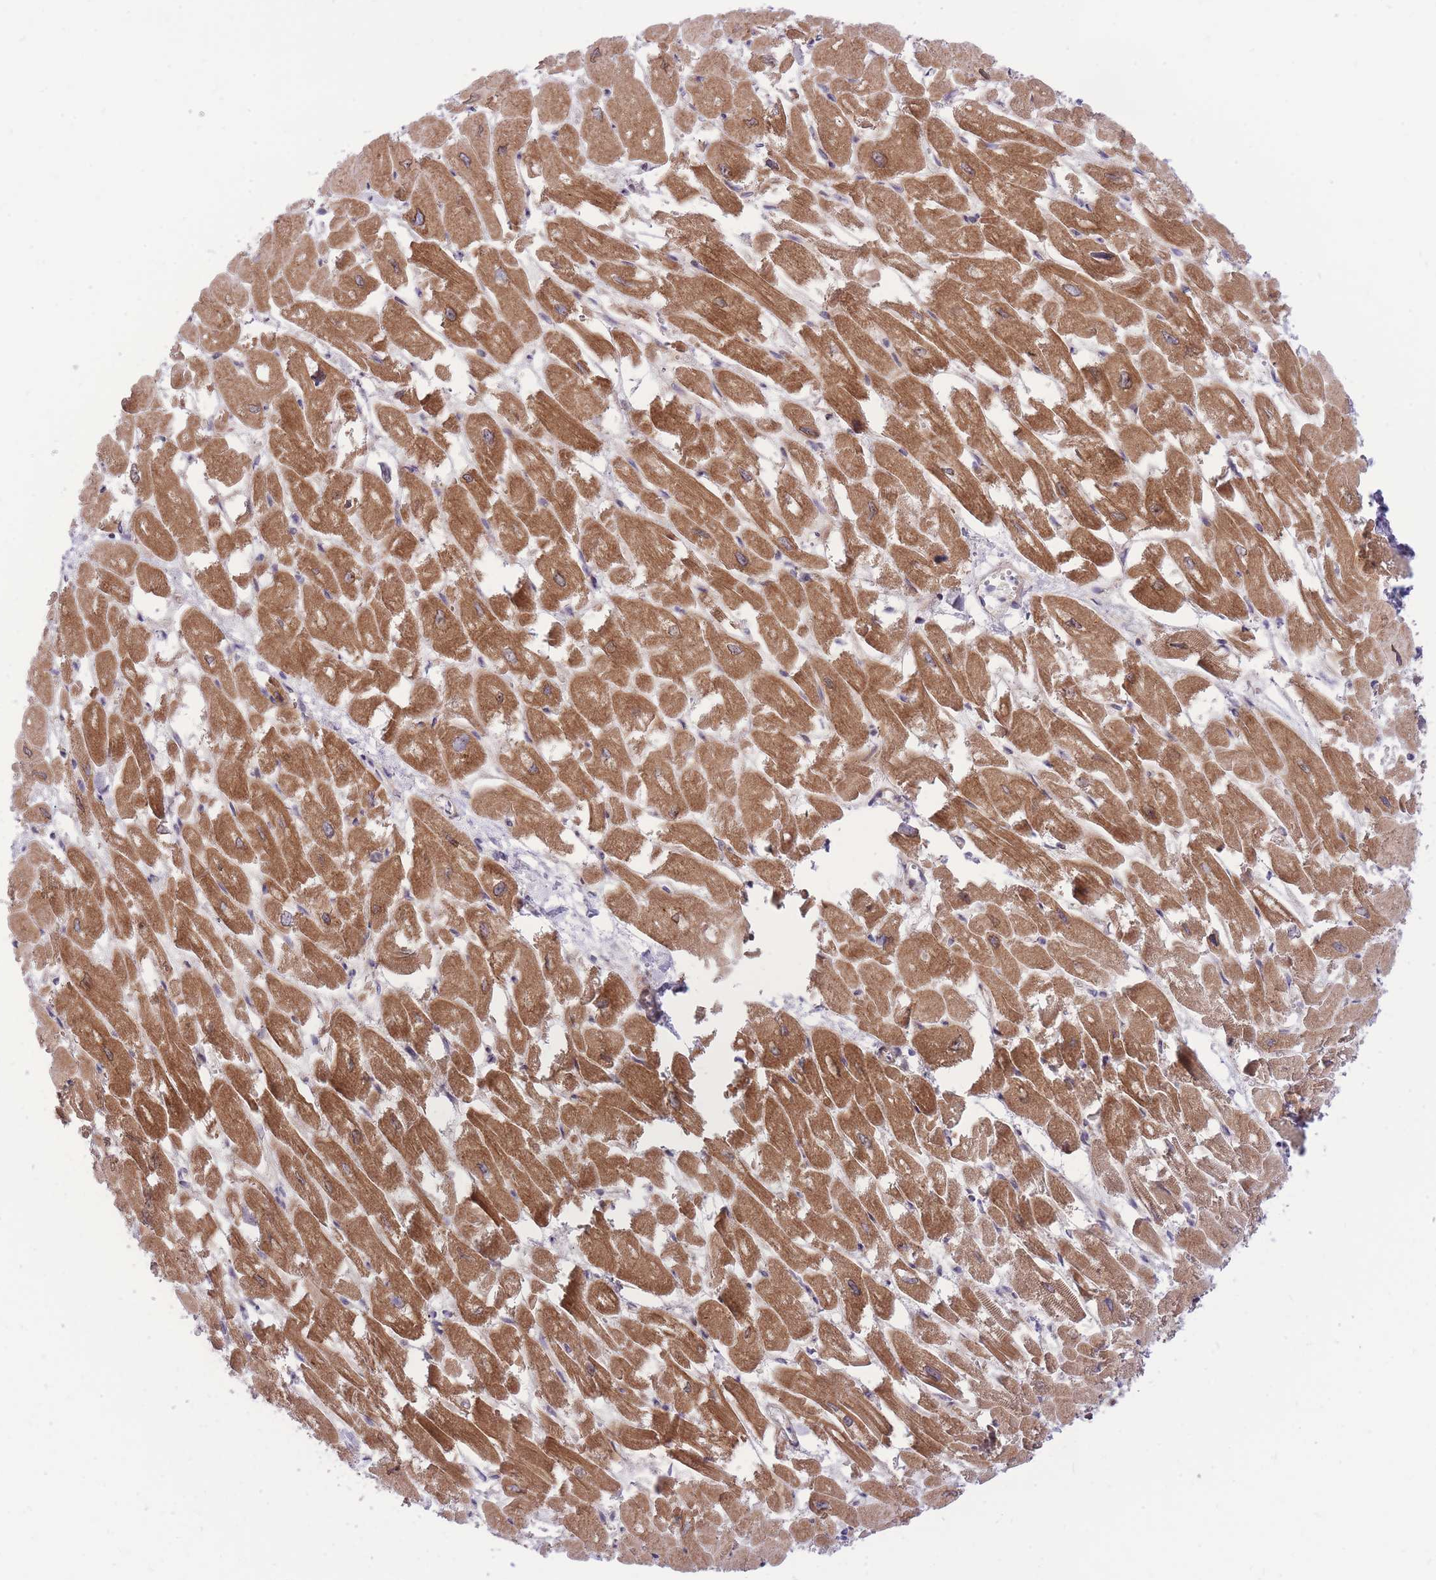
{"staining": {"intensity": "moderate", "quantity": ">75%", "location": "cytoplasmic/membranous"}, "tissue": "heart muscle", "cell_type": "Cardiomyocytes", "image_type": "normal", "snomed": [{"axis": "morphology", "description": "Normal tissue, NOS"}, {"axis": "topography", "description": "Heart"}], "caption": "Protein expression analysis of benign heart muscle shows moderate cytoplasmic/membranous staining in about >75% of cardiomyocytes. The staining was performed using DAB (3,3'-diaminobenzidine) to visualize the protein expression in brown, while the nuclei were stained in blue with hematoxylin (Magnification: 20x).", "gene": "MINDY2", "patient": {"sex": "male", "age": 54}}